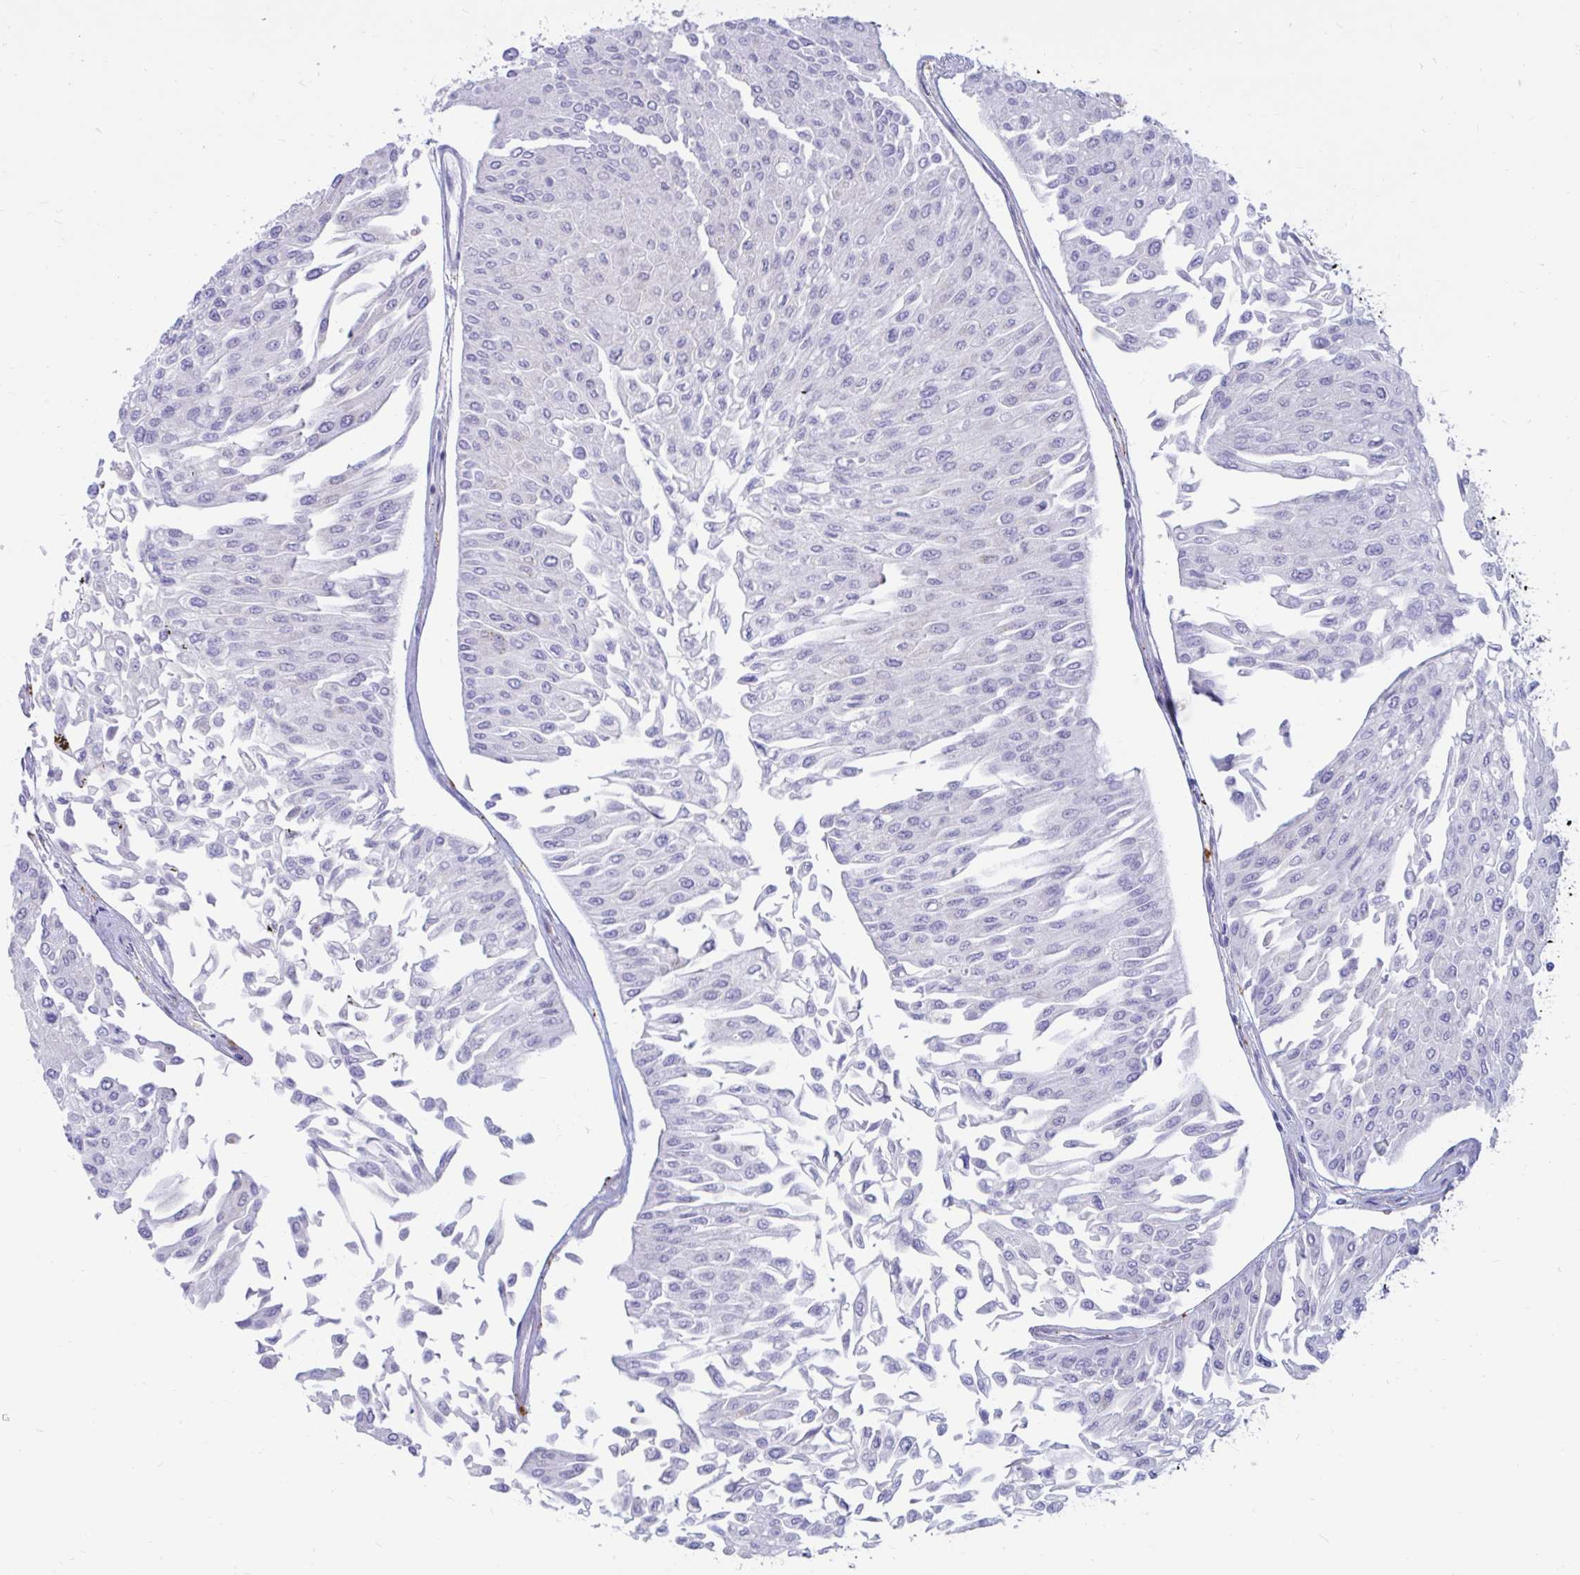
{"staining": {"intensity": "negative", "quantity": "none", "location": "none"}, "tissue": "urothelial cancer", "cell_type": "Tumor cells", "image_type": "cancer", "snomed": [{"axis": "morphology", "description": "Urothelial carcinoma, Low grade"}, {"axis": "topography", "description": "Urinary bladder"}], "caption": "High power microscopy micrograph of an immunohistochemistry (IHC) photomicrograph of urothelial carcinoma (low-grade), revealing no significant positivity in tumor cells.", "gene": "FAM219B", "patient": {"sex": "male", "age": 67}}